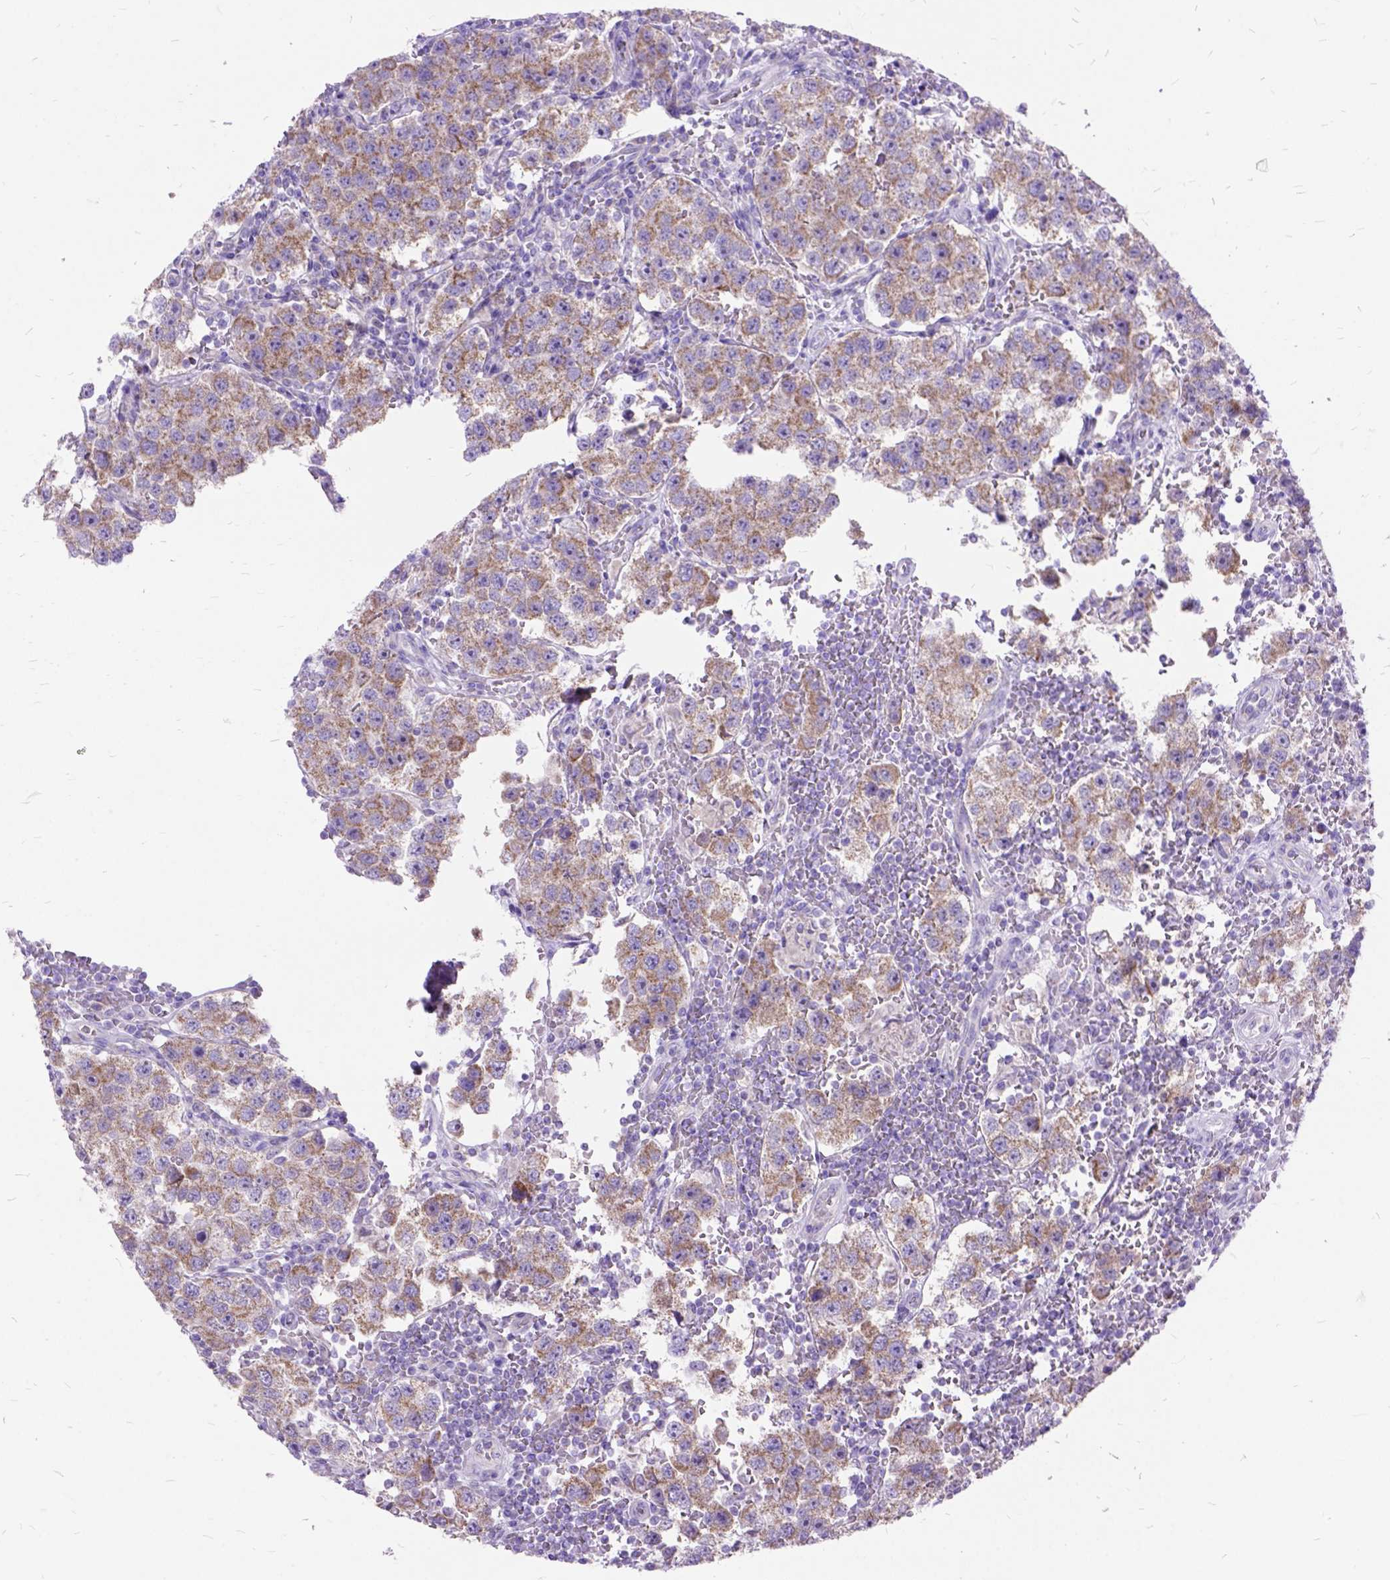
{"staining": {"intensity": "moderate", "quantity": ">75%", "location": "cytoplasmic/membranous"}, "tissue": "testis cancer", "cell_type": "Tumor cells", "image_type": "cancer", "snomed": [{"axis": "morphology", "description": "Seminoma, NOS"}, {"axis": "topography", "description": "Testis"}], "caption": "The histopathology image exhibits immunohistochemical staining of seminoma (testis). There is moderate cytoplasmic/membranous positivity is appreciated in approximately >75% of tumor cells.", "gene": "CTAG2", "patient": {"sex": "male", "age": 37}}